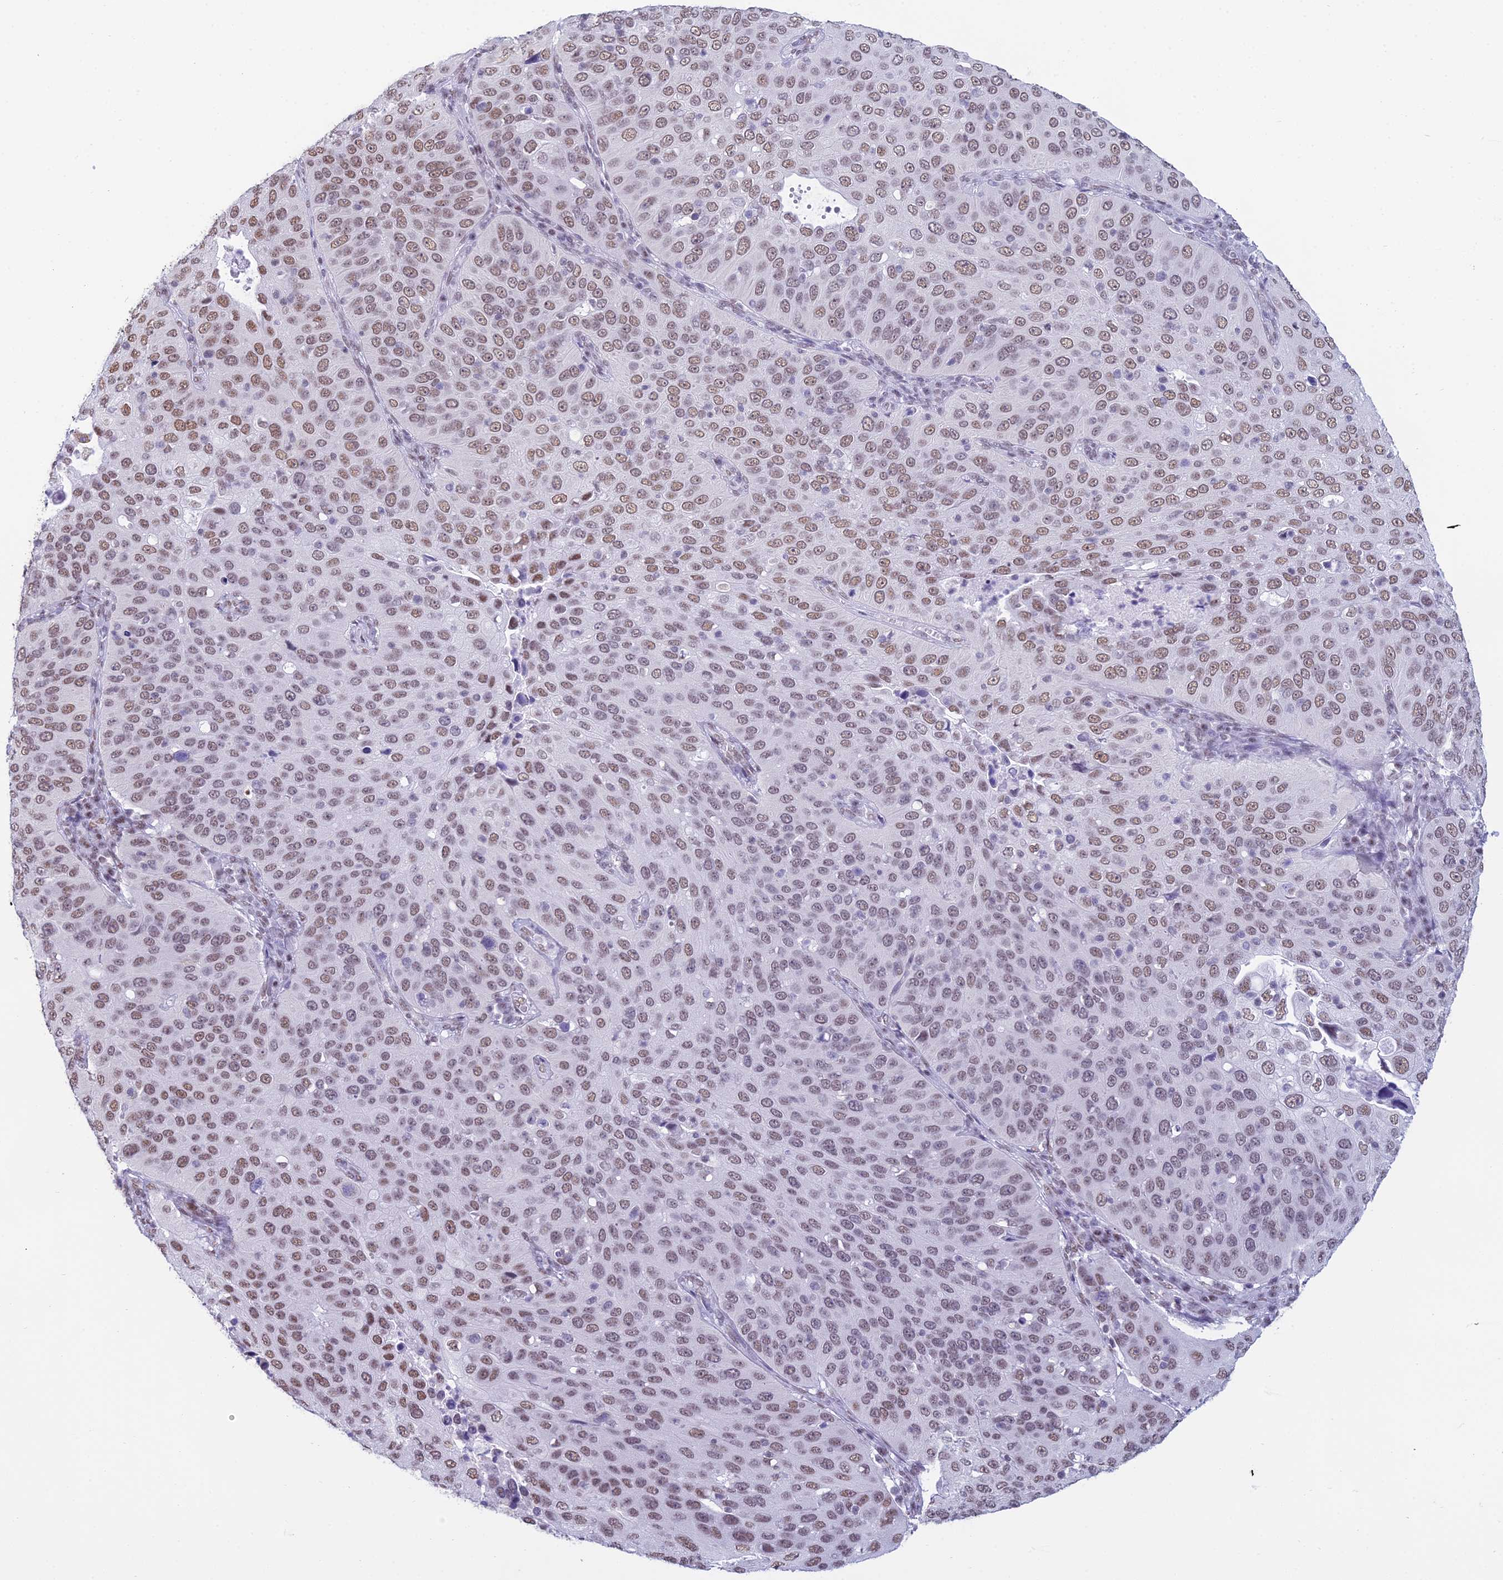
{"staining": {"intensity": "moderate", "quantity": ">75%", "location": "nuclear"}, "tissue": "cervical cancer", "cell_type": "Tumor cells", "image_type": "cancer", "snomed": [{"axis": "morphology", "description": "Squamous cell carcinoma, NOS"}, {"axis": "topography", "description": "Cervix"}], "caption": "Cervical cancer (squamous cell carcinoma) stained for a protein displays moderate nuclear positivity in tumor cells.", "gene": "CDC26", "patient": {"sex": "female", "age": 36}}